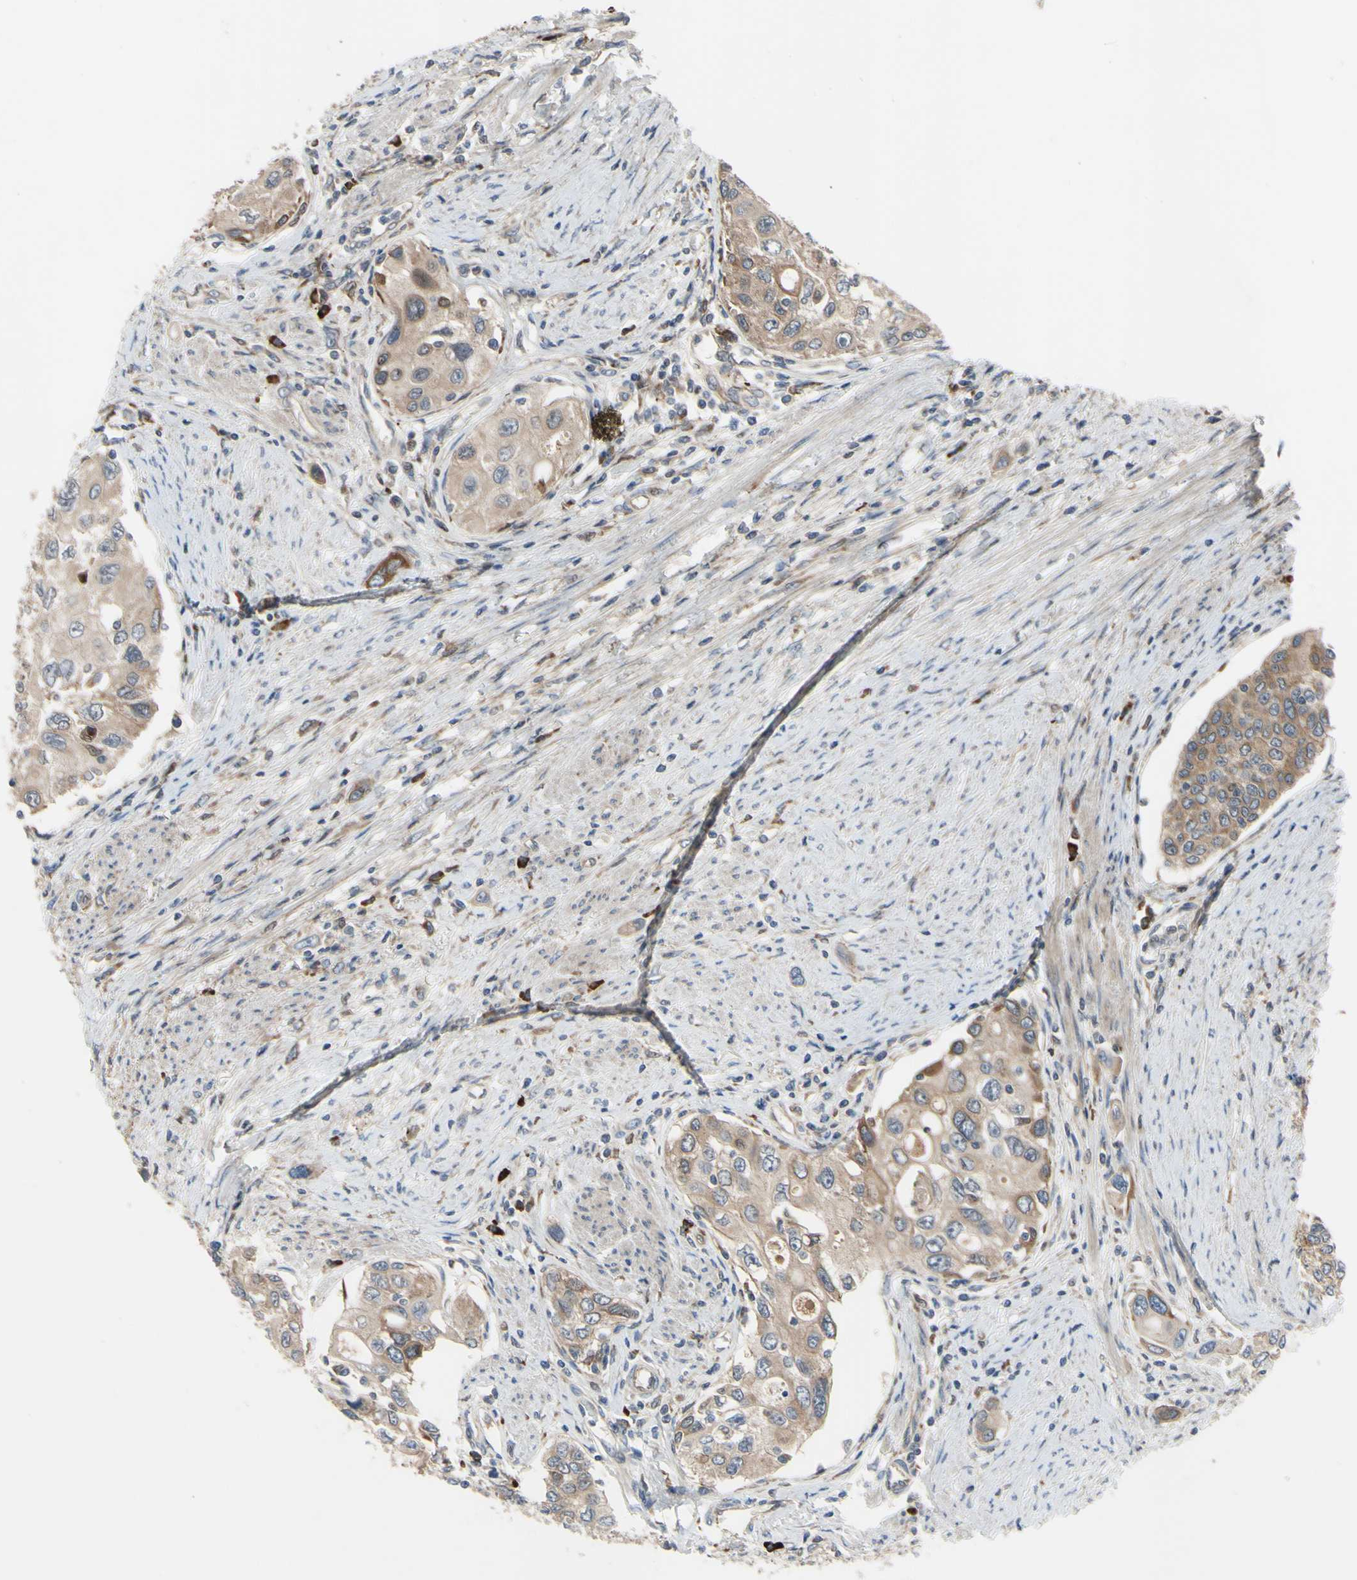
{"staining": {"intensity": "weak", "quantity": ">75%", "location": "cytoplasmic/membranous"}, "tissue": "urothelial cancer", "cell_type": "Tumor cells", "image_type": "cancer", "snomed": [{"axis": "morphology", "description": "Urothelial carcinoma, High grade"}, {"axis": "topography", "description": "Urinary bladder"}], "caption": "Protein staining by IHC reveals weak cytoplasmic/membranous expression in about >75% of tumor cells in urothelial carcinoma (high-grade).", "gene": "XIAP", "patient": {"sex": "female", "age": 56}}